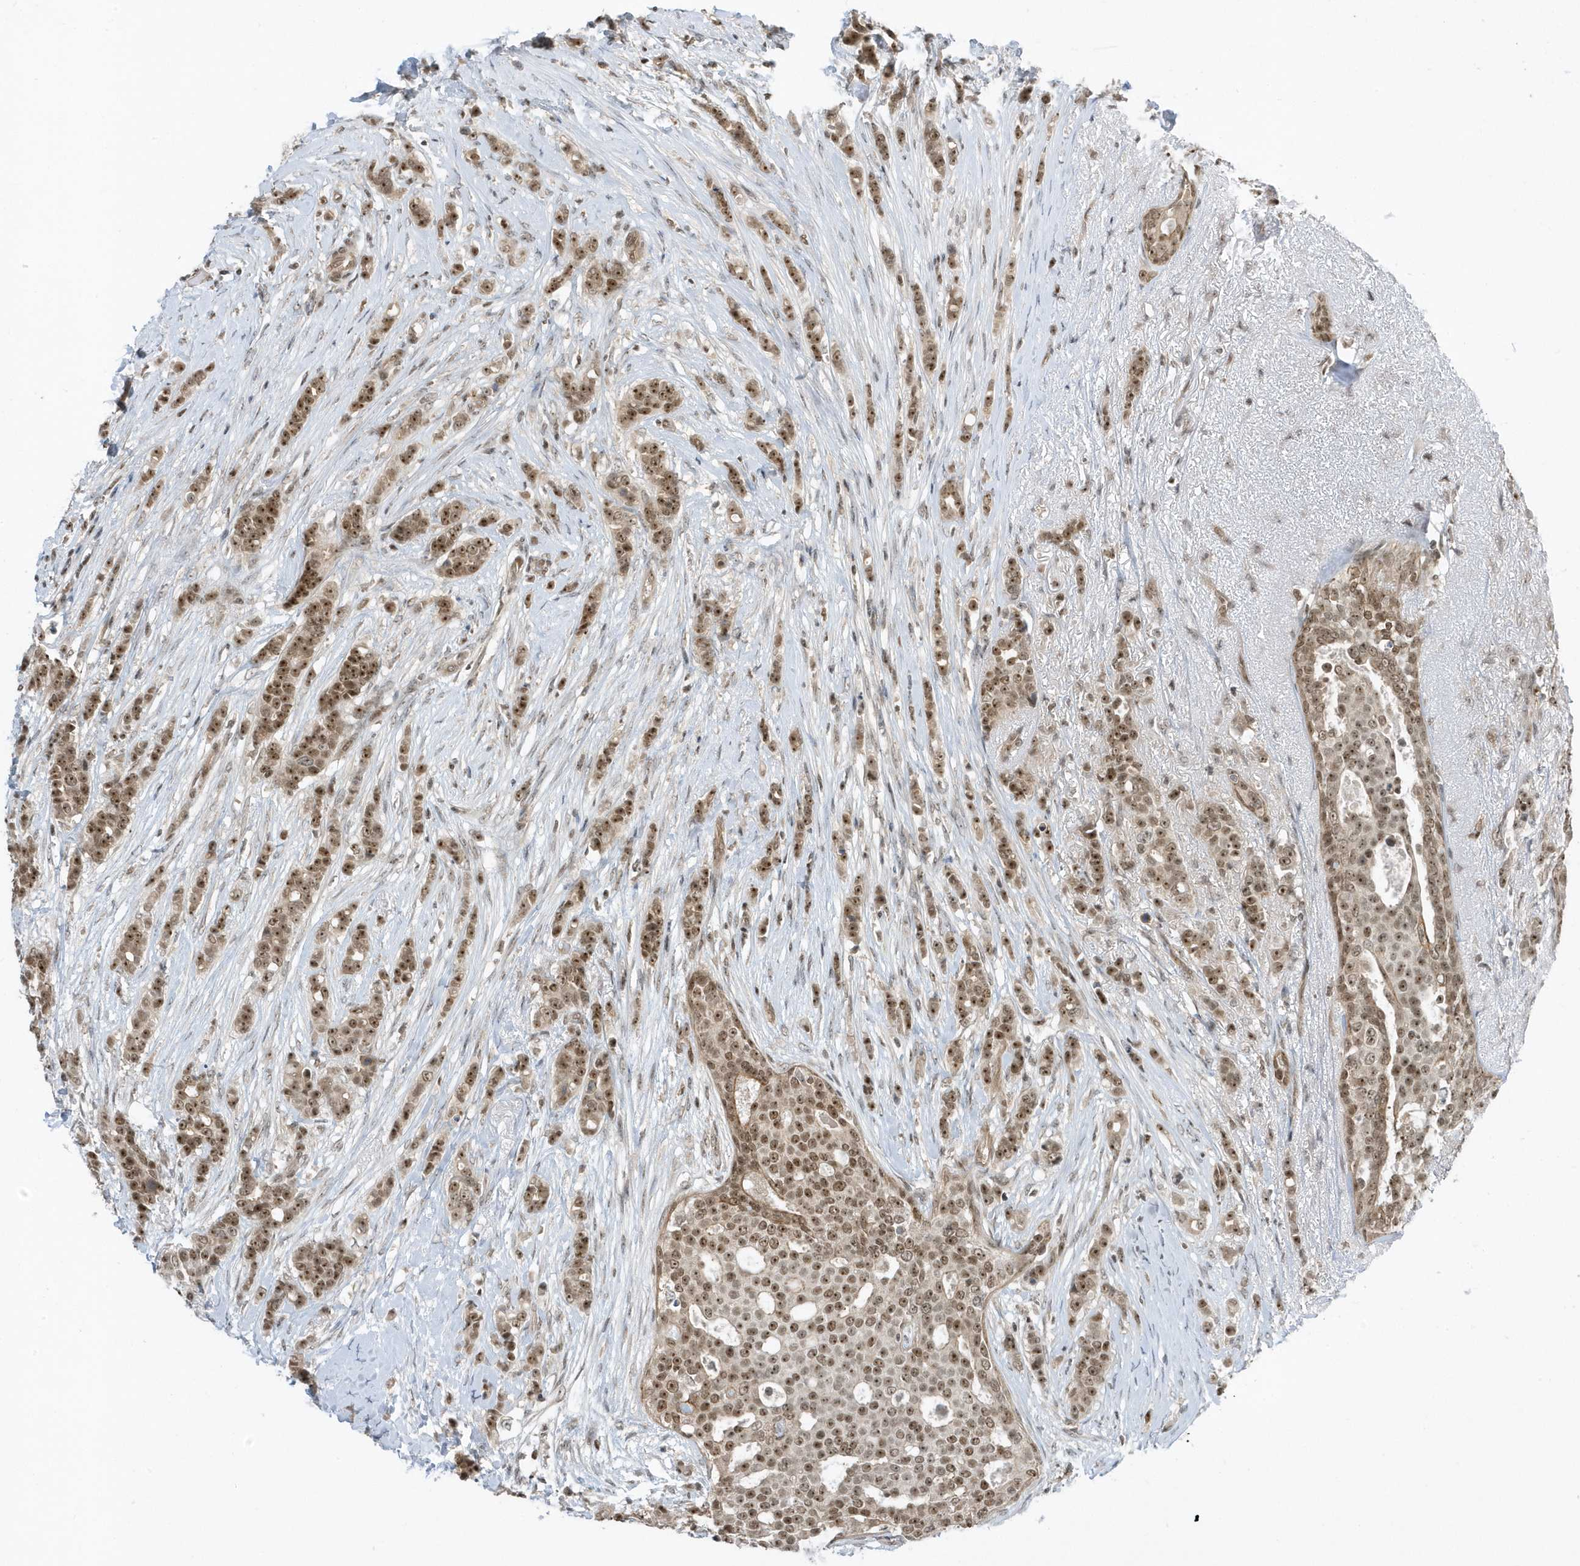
{"staining": {"intensity": "moderate", "quantity": ">75%", "location": "nuclear"}, "tissue": "breast cancer", "cell_type": "Tumor cells", "image_type": "cancer", "snomed": [{"axis": "morphology", "description": "Lobular carcinoma"}, {"axis": "topography", "description": "Breast"}], "caption": "Immunohistochemical staining of human breast lobular carcinoma demonstrates medium levels of moderate nuclear protein staining in approximately >75% of tumor cells.", "gene": "ZNF740", "patient": {"sex": "female", "age": 51}}